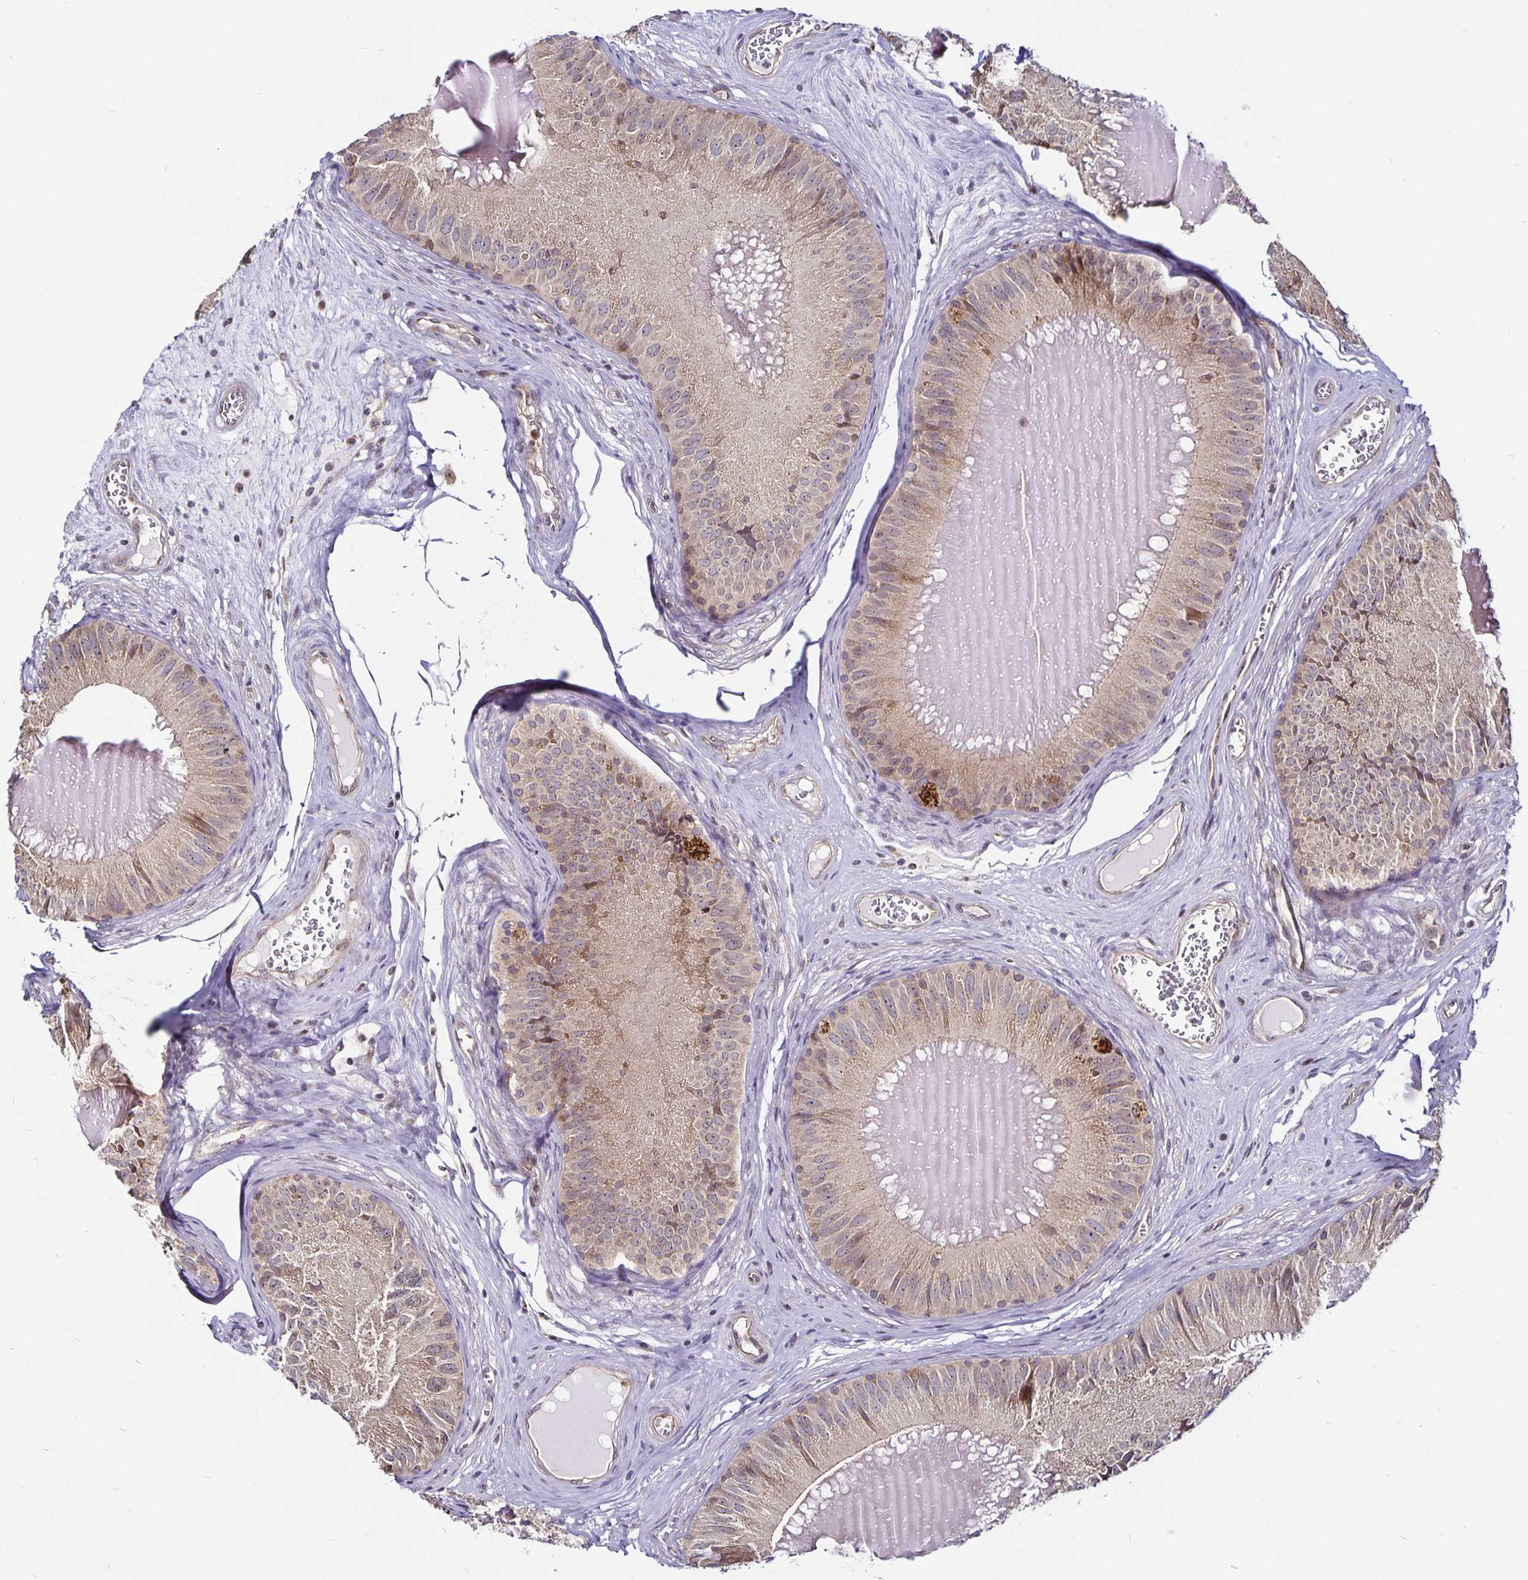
{"staining": {"intensity": "moderate", "quantity": "25%-75%", "location": "cytoplasmic/membranous,nuclear"}, "tissue": "epididymis", "cell_type": "Glandular cells", "image_type": "normal", "snomed": [{"axis": "morphology", "description": "Normal tissue, NOS"}, {"axis": "topography", "description": "Epididymis, spermatic cord, NOS"}], "caption": "Epididymis stained with DAB (3,3'-diaminobenzidine) immunohistochemistry demonstrates medium levels of moderate cytoplasmic/membranous,nuclear expression in about 25%-75% of glandular cells. Ihc stains the protein in brown and the nuclei are stained blue.", "gene": "CYP27A1", "patient": {"sex": "male", "age": 39}}